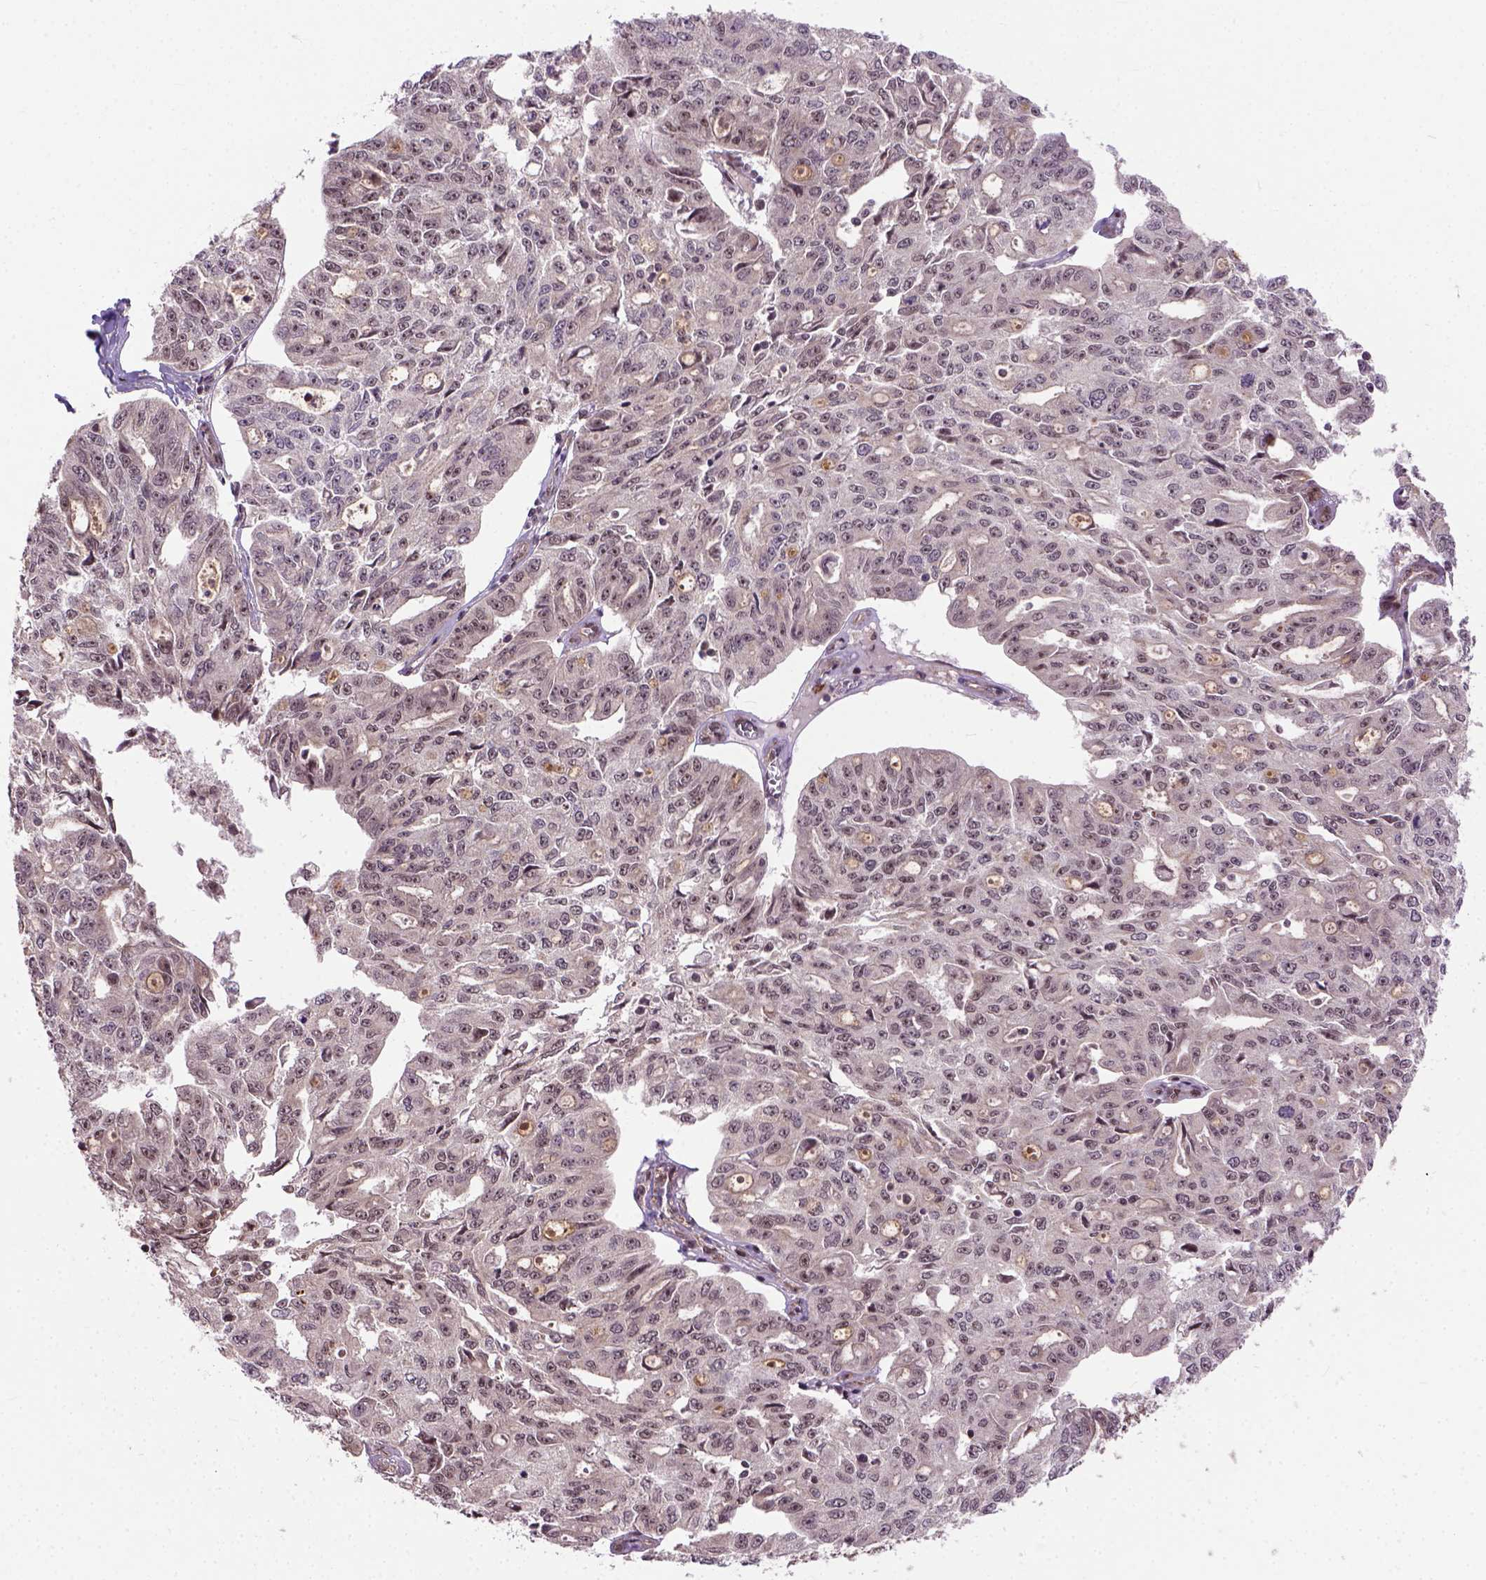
{"staining": {"intensity": "weak", "quantity": "<25%", "location": "nuclear"}, "tissue": "ovarian cancer", "cell_type": "Tumor cells", "image_type": "cancer", "snomed": [{"axis": "morphology", "description": "Carcinoma, endometroid"}, {"axis": "topography", "description": "Ovary"}], "caption": "A histopathology image of human ovarian endometroid carcinoma is negative for staining in tumor cells.", "gene": "ZNF630", "patient": {"sex": "female", "age": 65}}